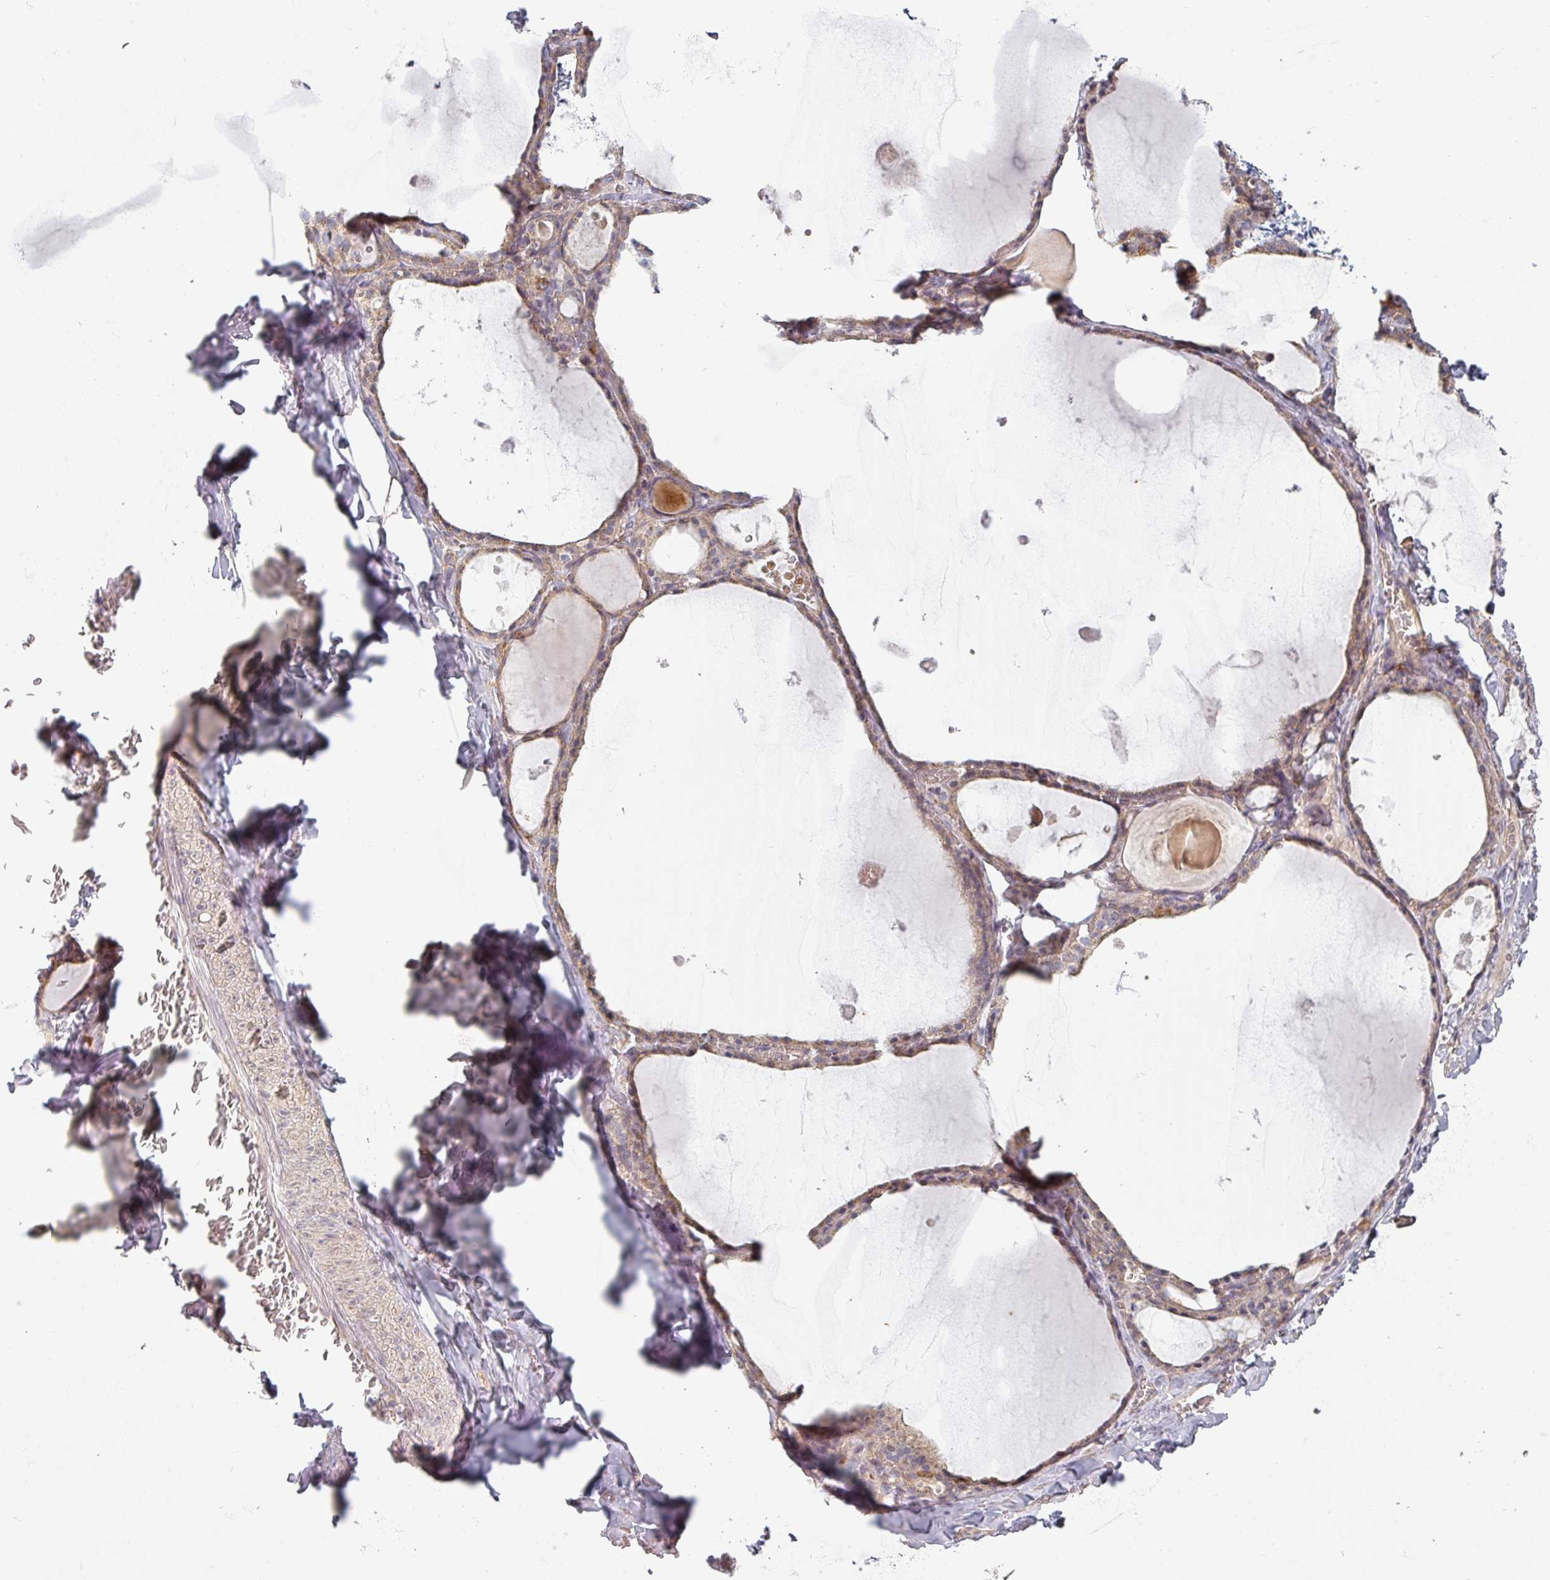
{"staining": {"intensity": "moderate", "quantity": "25%-75%", "location": "cytoplasmic/membranous"}, "tissue": "thyroid gland", "cell_type": "Glandular cells", "image_type": "normal", "snomed": [{"axis": "morphology", "description": "Normal tissue, NOS"}, {"axis": "topography", "description": "Thyroid gland"}], "caption": "Immunohistochemistry image of normal thyroid gland: human thyroid gland stained using immunohistochemistry shows medium levels of moderate protein expression localized specifically in the cytoplasmic/membranous of glandular cells, appearing as a cytoplasmic/membranous brown color.", "gene": "PLEKHJ1", "patient": {"sex": "male", "age": 56}}